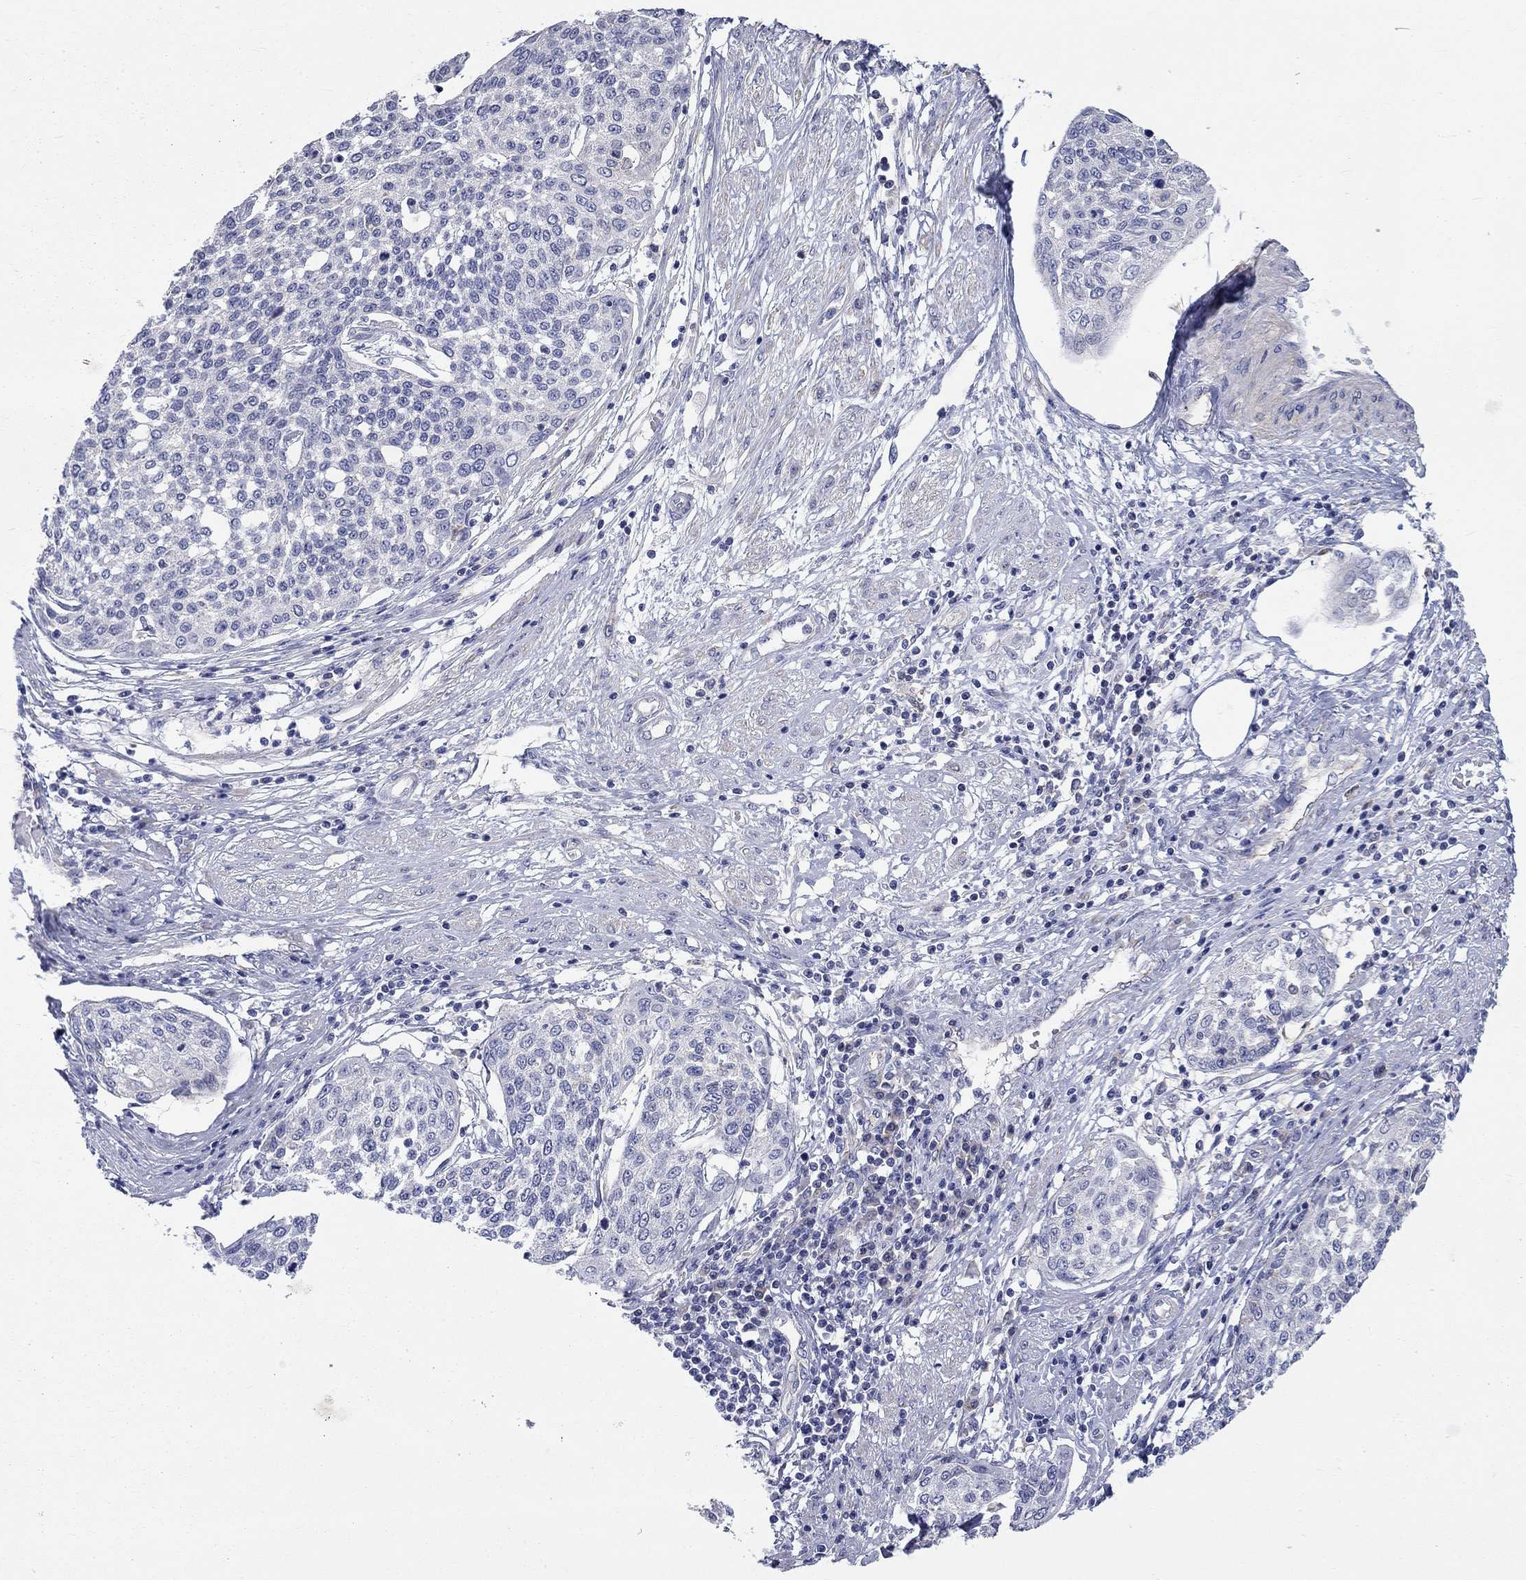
{"staining": {"intensity": "negative", "quantity": "none", "location": "none"}, "tissue": "cervical cancer", "cell_type": "Tumor cells", "image_type": "cancer", "snomed": [{"axis": "morphology", "description": "Squamous cell carcinoma, NOS"}, {"axis": "topography", "description": "Cervix"}], "caption": "Immunohistochemistry (IHC) image of neoplastic tissue: cervical cancer stained with DAB displays no significant protein expression in tumor cells.", "gene": "PCDHGA10", "patient": {"sex": "female", "age": 34}}